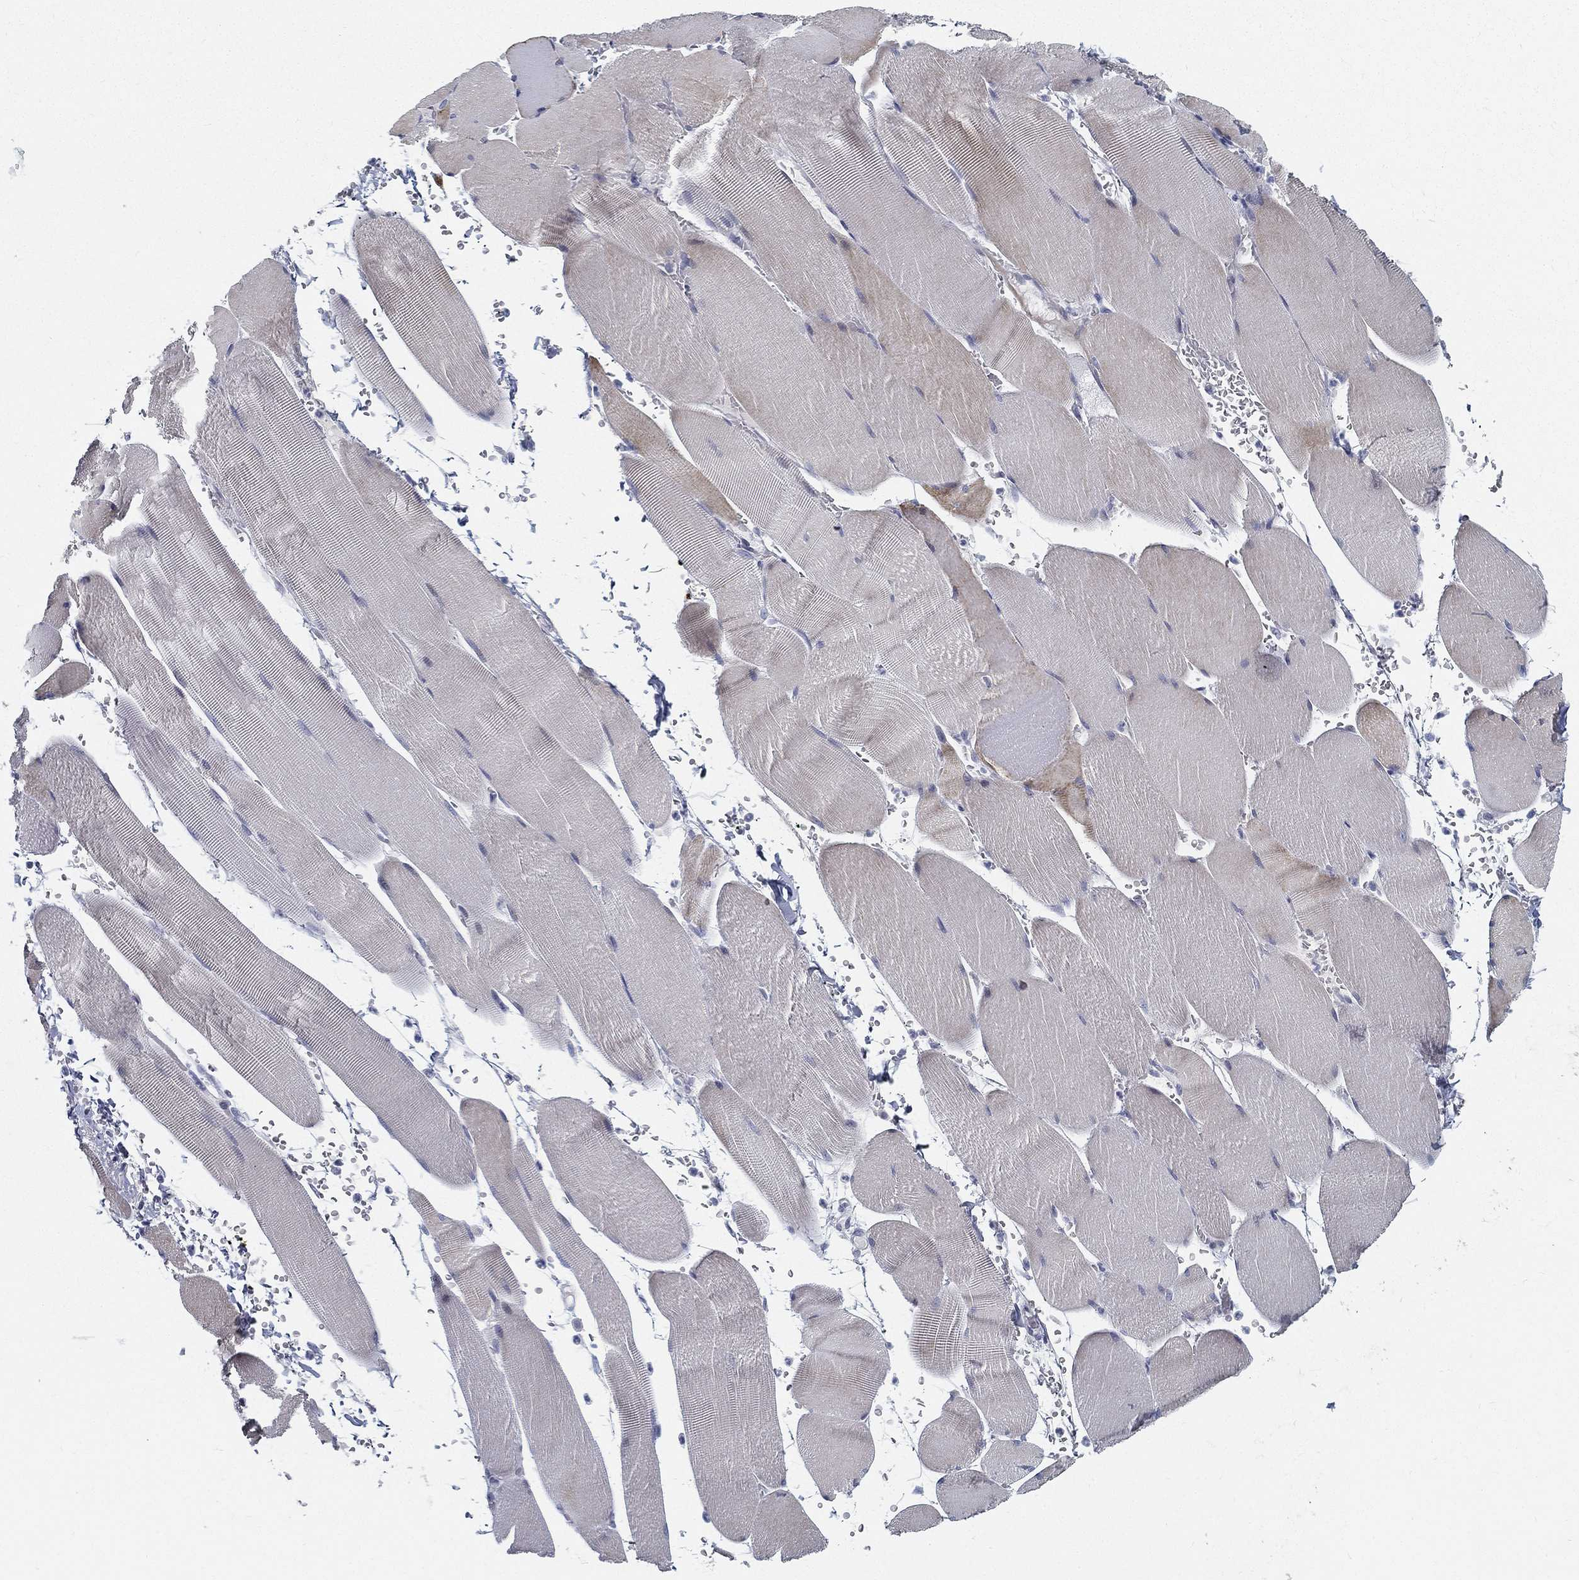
{"staining": {"intensity": "negative", "quantity": "none", "location": "none"}, "tissue": "skeletal muscle", "cell_type": "Myocytes", "image_type": "normal", "snomed": [{"axis": "morphology", "description": "Normal tissue, NOS"}, {"axis": "topography", "description": "Skeletal muscle"}], "caption": "This is an immunohistochemistry (IHC) micrograph of normal skeletal muscle. There is no positivity in myocytes.", "gene": "SPPL2C", "patient": {"sex": "male", "age": 56}}